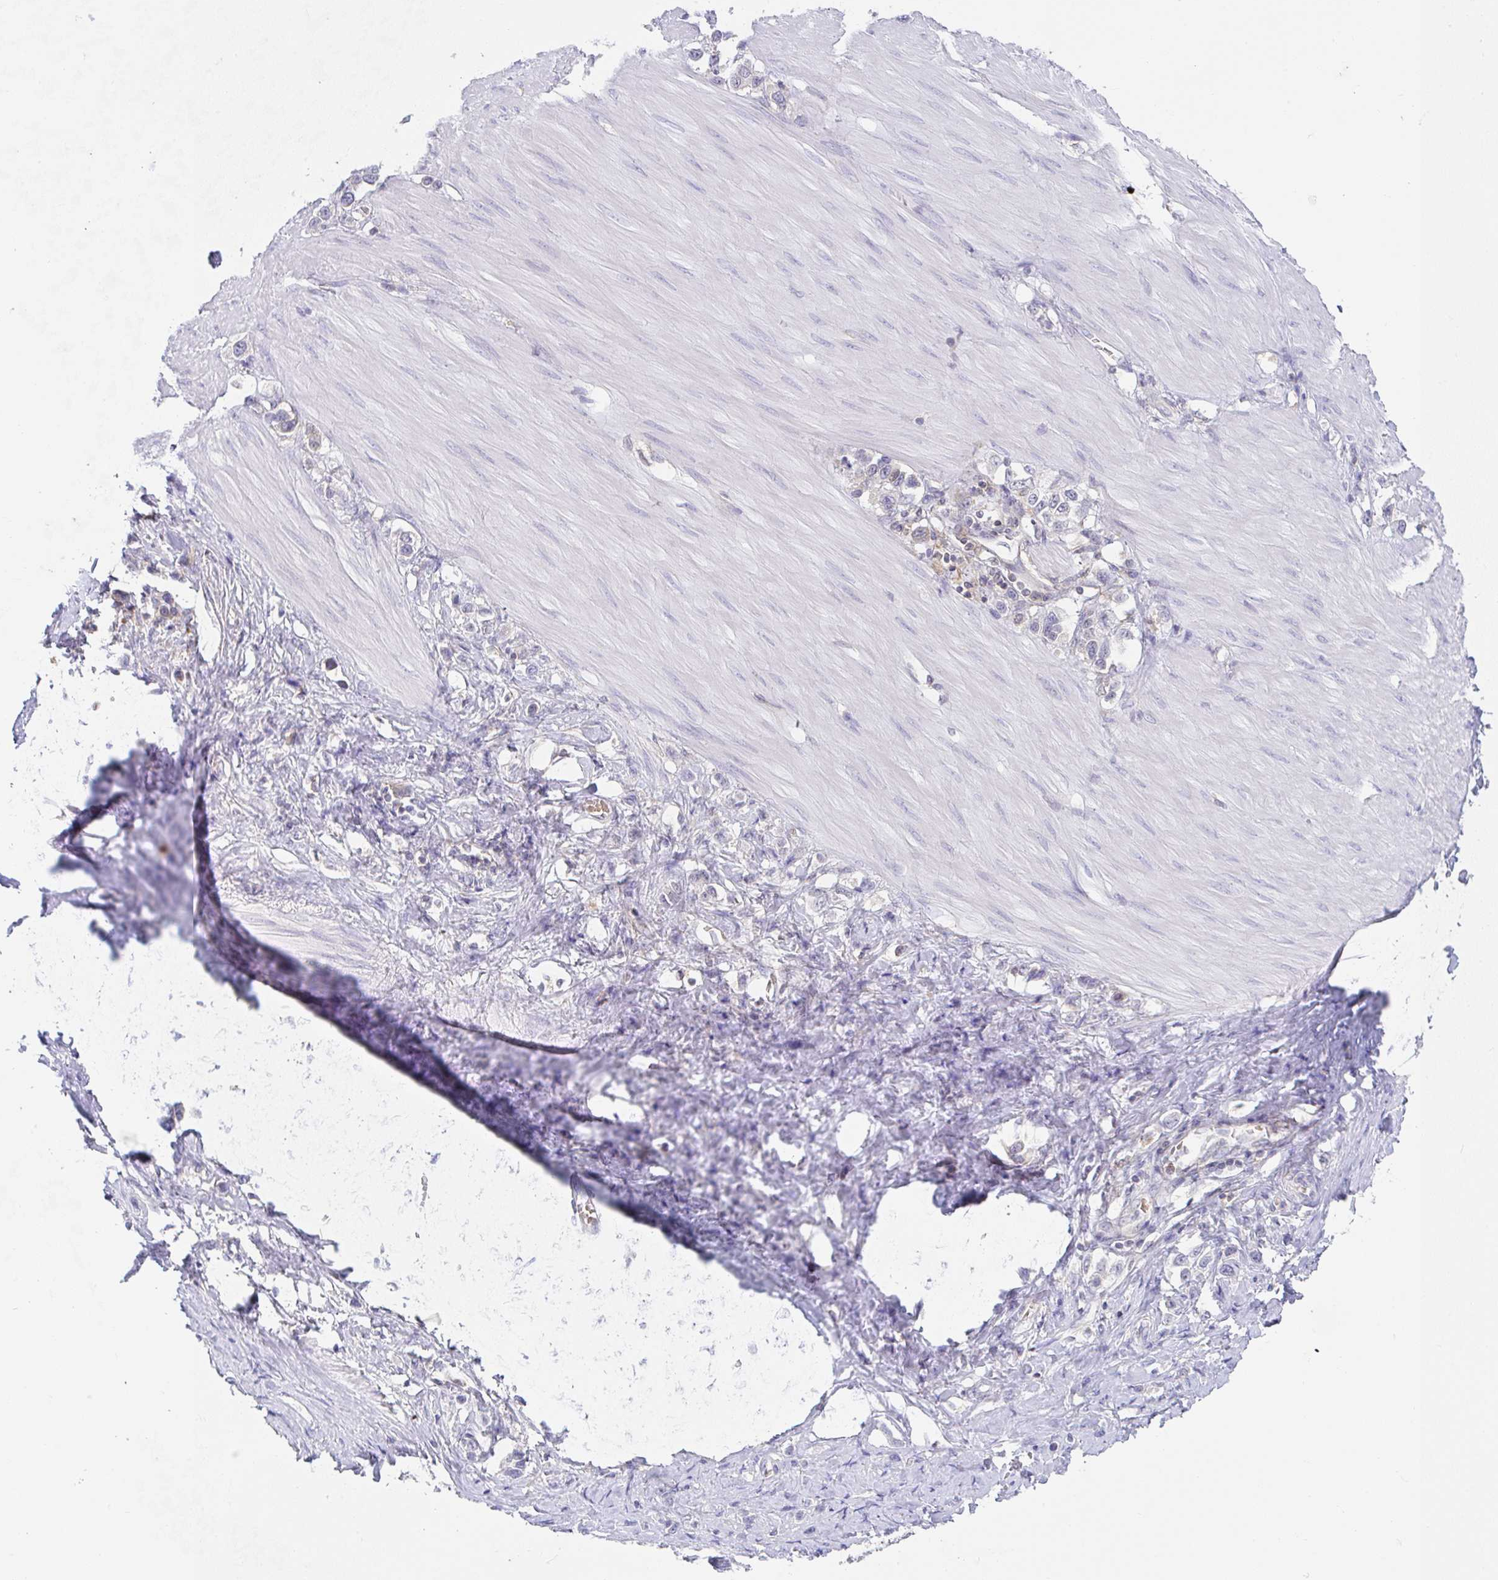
{"staining": {"intensity": "negative", "quantity": "none", "location": "none"}, "tissue": "stomach cancer", "cell_type": "Tumor cells", "image_type": "cancer", "snomed": [{"axis": "morphology", "description": "Adenocarcinoma, NOS"}, {"axis": "topography", "description": "Stomach"}], "caption": "Image shows no protein staining in tumor cells of stomach cancer (adenocarcinoma) tissue.", "gene": "DERL2", "patient": {"sex": "female", "age": 65}}